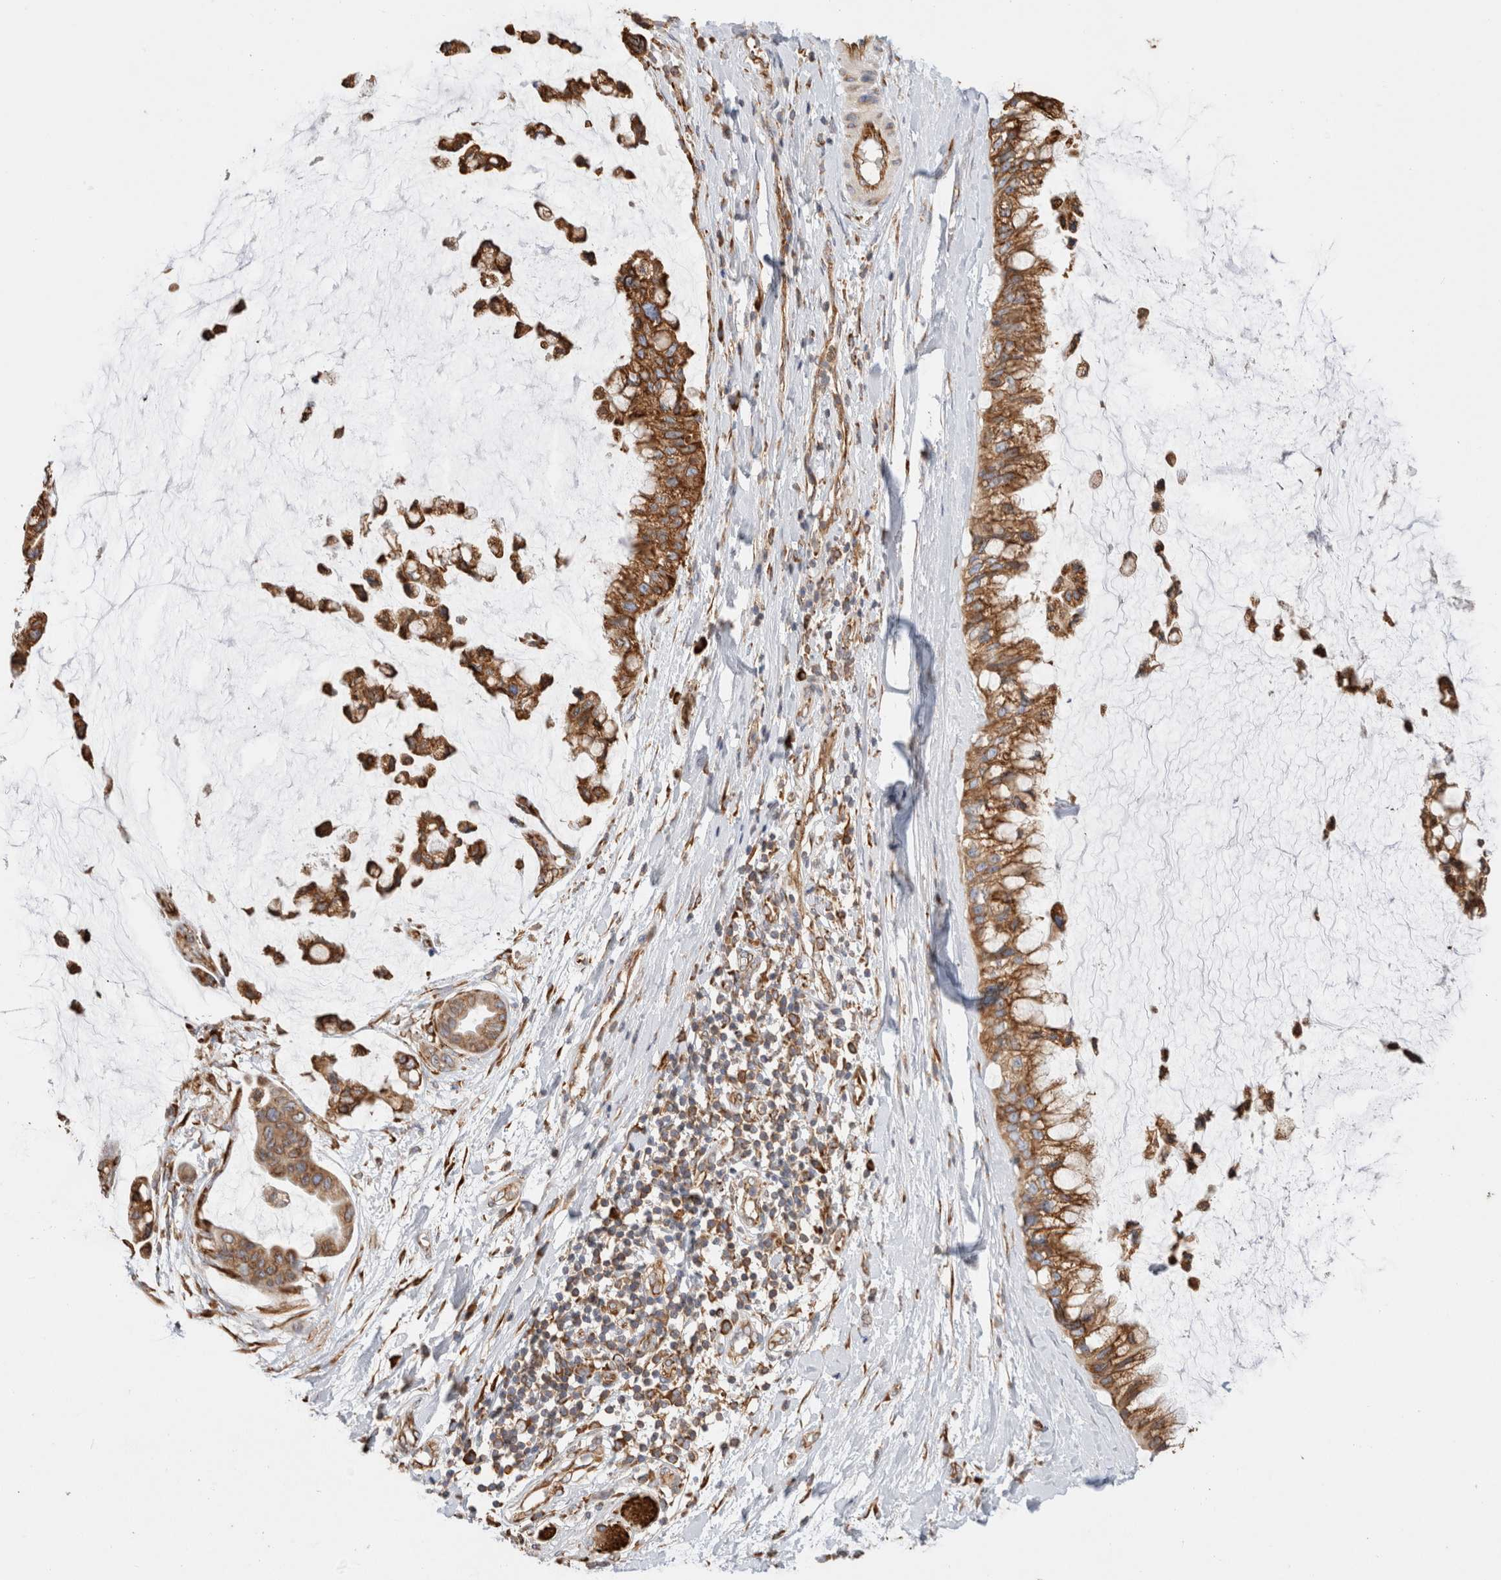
{"staining": {"intensity": "moderate", "quantity": ">75%", "location": "cytoplasmic/membranous"}, "tissue": "ovarian cancer", "cell_type": "Tumor cells", "image_type": "cancer", "snomed": [{"axis": "morphology", "description": "Cystadenocarcinoma, mucinous, NOS"}, {"axis": "topography", "description": "Ovary"}], "caption": "Tumor cells exhibit medium levels of moderate cytoplasmic/membranous positivity in approximately >75% of cells in mucinous cystadenocarcinoma (ovarian).", "gene": "ZC2HC1A", "patient": {"sex": "female", "age": 39}}